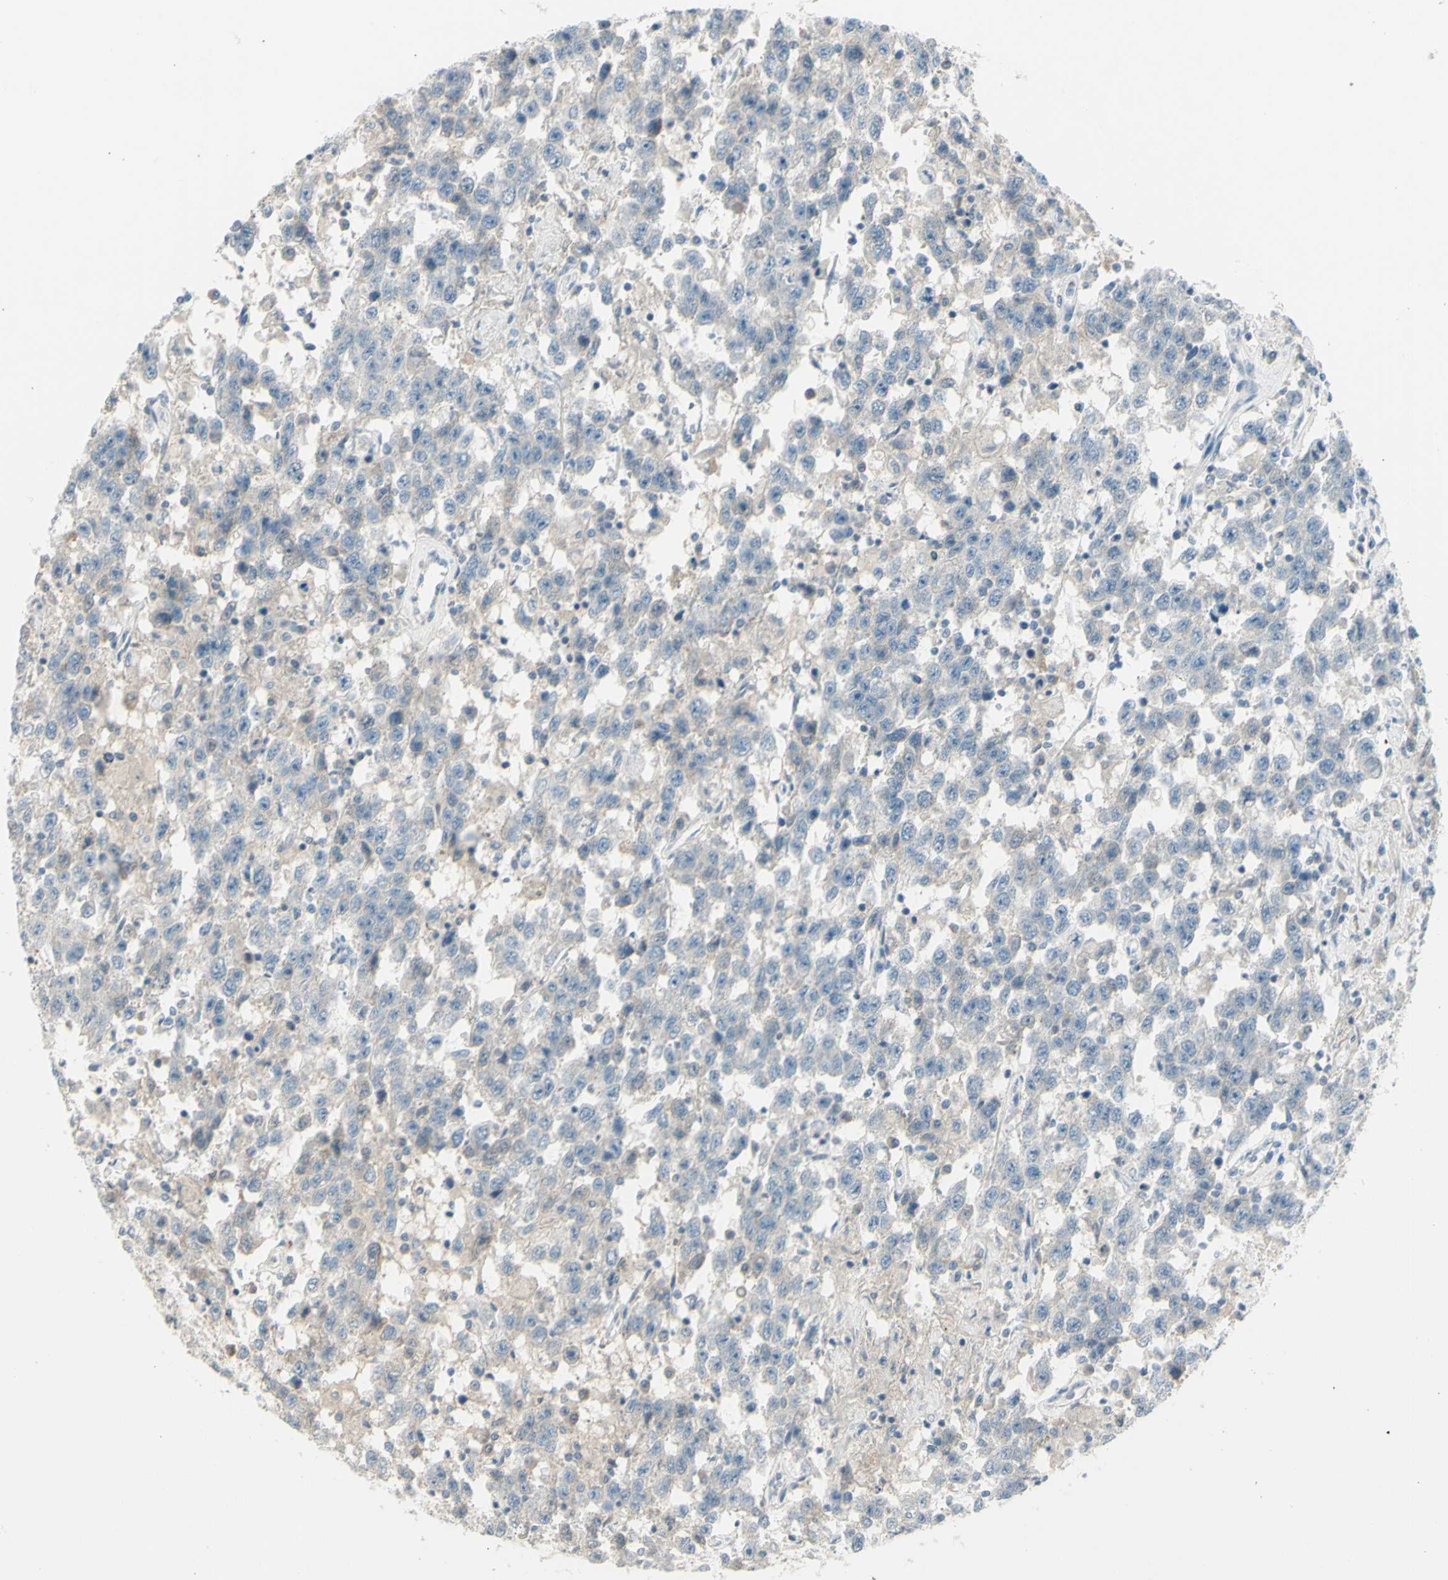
{"staining": {"intensity": "negative", "quantity": "none", "location": "none"}, "tissue": "testis cancer", "cell_type": "Tumor cells", "image_type": "cancer", "snomed": [{"axis": "morphology", "description": "Seminoma, NOS"}, {"axis": "topography", "description": "Testis"}], "caption": "Immunohistochemistry of human testis seminoma displays no staining in tumor cells.", "gene": "SH3GL2", "patient": {"sex": "male", "age": 41}}